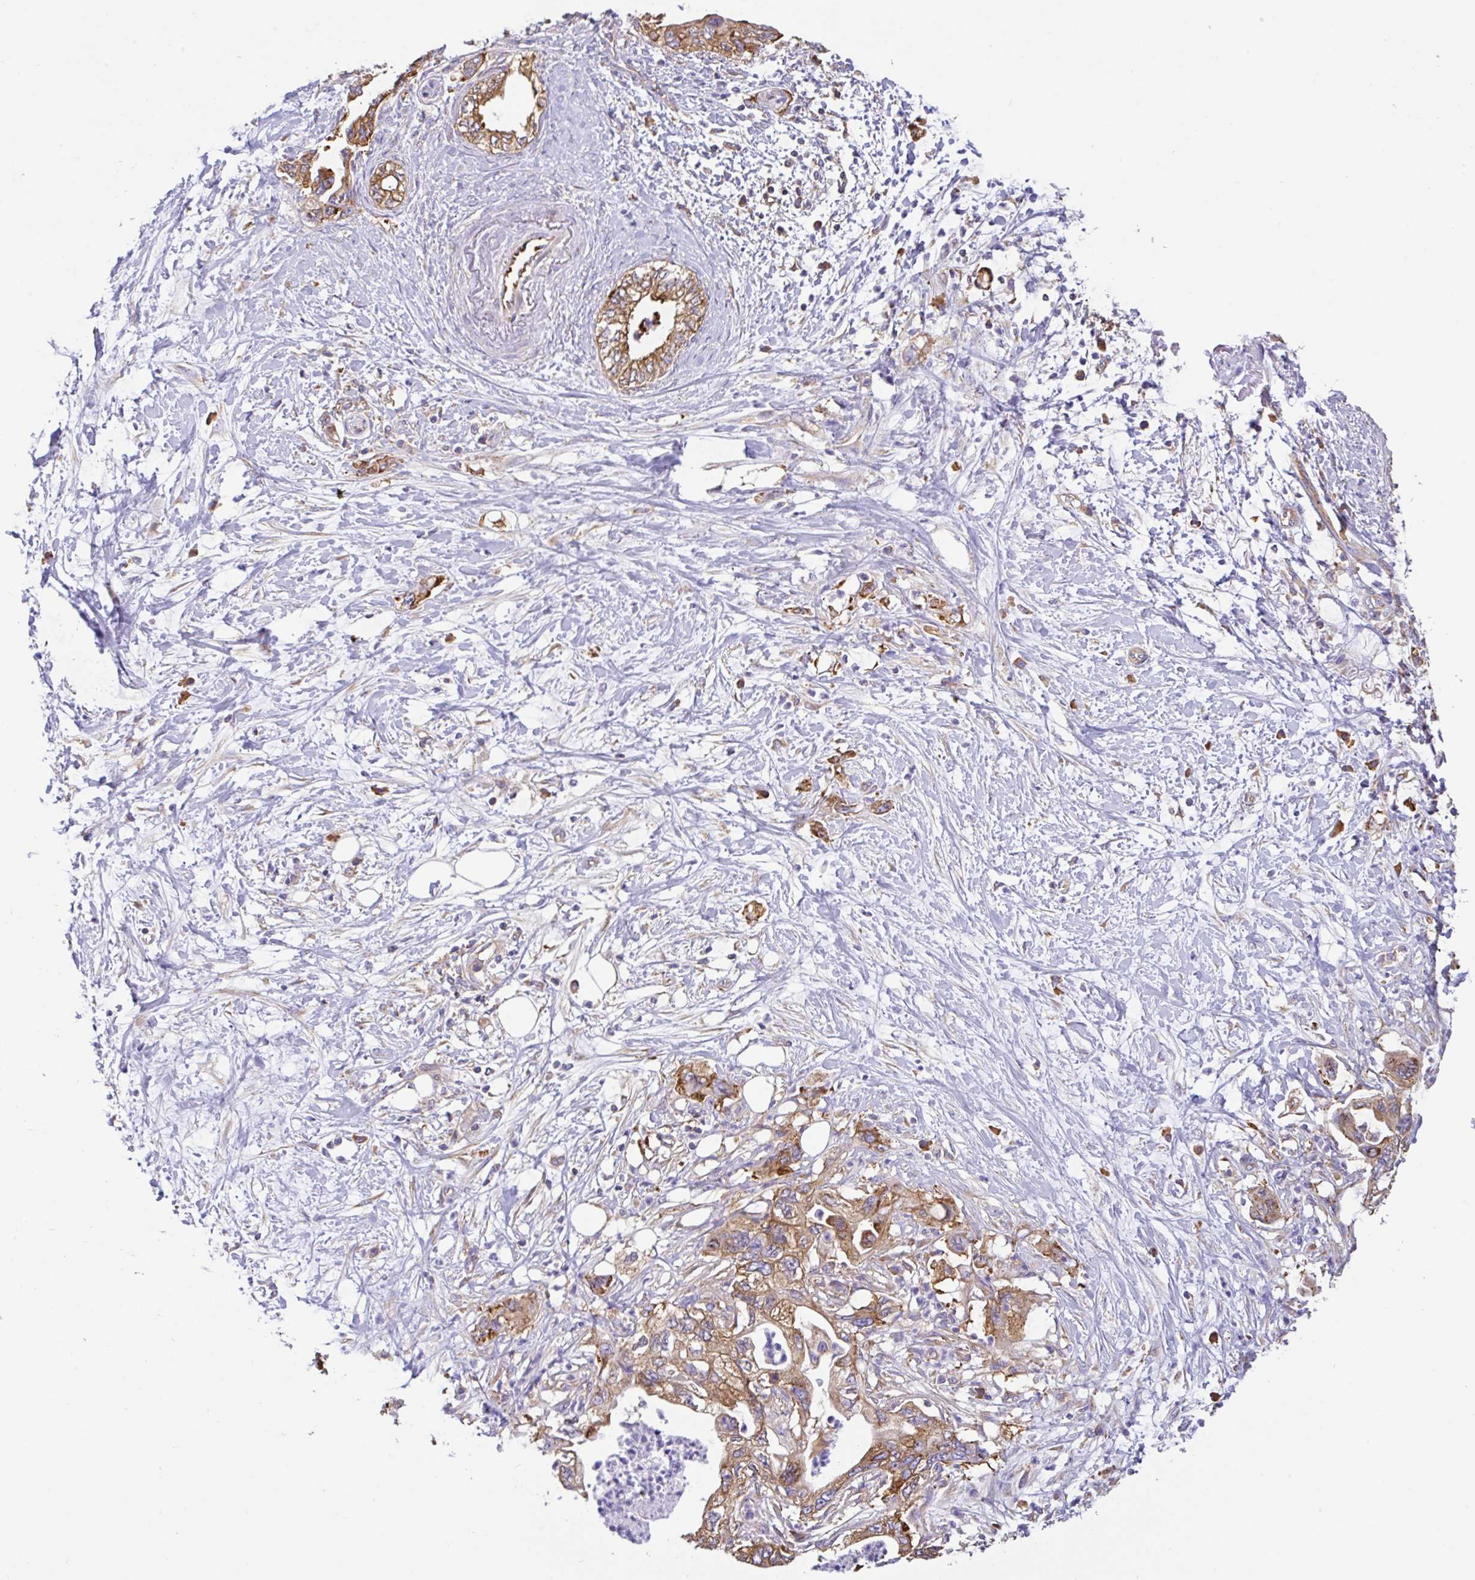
{"staining": {"intensity": "moderate", "quantity": ">75%", "location": "cytoplasmic/membranous"}, "tissue": "pancreatic cancer", "cell_type": "Tumor cells", "image_type": "cancer", "snomed": [{"axis": "morphology", "description": "Adenocarcinoma, NOS"}, {"axis": "topography", "description": "Pancreas"}], "caption": "Immunohistochemistry (IHC) of human pancreatic cancer (adenocarcinoma) shows medium levels of moderate cytoplasmic/membranous staining in approximately >75% of tumor cells. The protein is shown in brown color, while the nuclei are stained blue.", "gene": "GFPT2", "patient": {"sex": "female", "age": 73}}